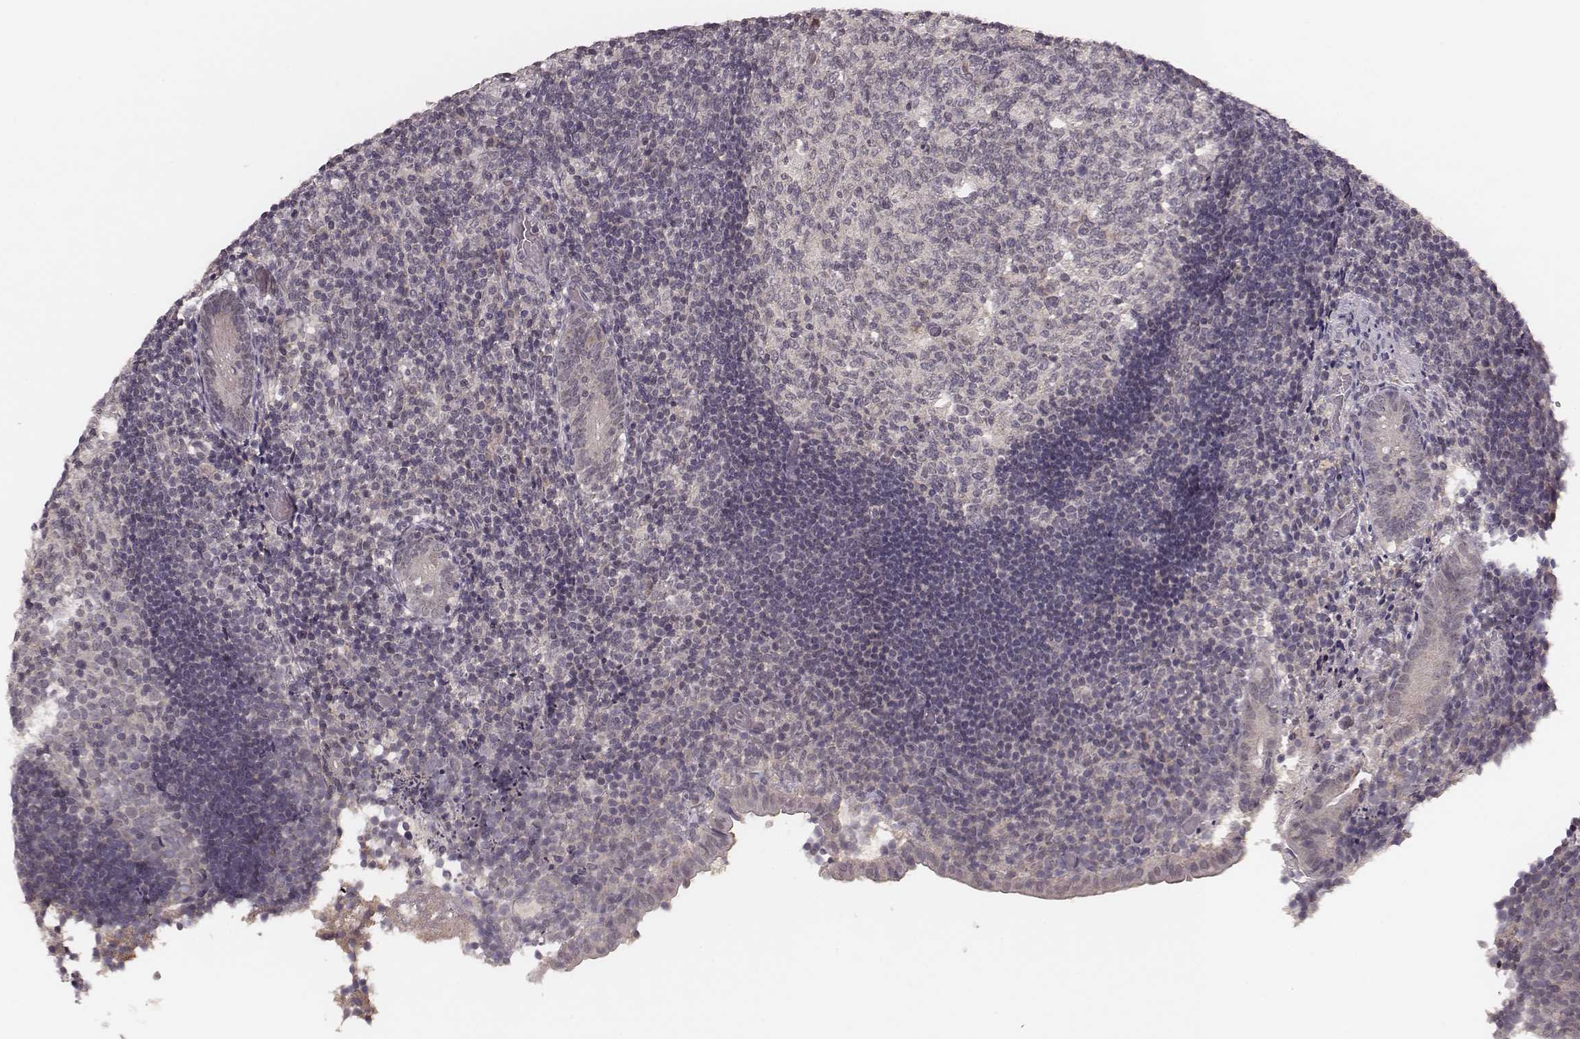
{"staining": {"intensity": "negative", "quantity": "none", "location": "none"}, "tissue": "appendix", "cell_type": "Glandular cells", "image_type": "normal", "snomed": [{"axis": "morphology", "description": "Normal tissue, NOS"}, {"axis": "topography", "description": "Appendix"}], "caption": "This is an immunohistochemistry (IHC) micrograph of normal human appendix. There is no staining in glandular cells.", "gene": "LY6K", "patient": {"sex": "female", "age": 32}}